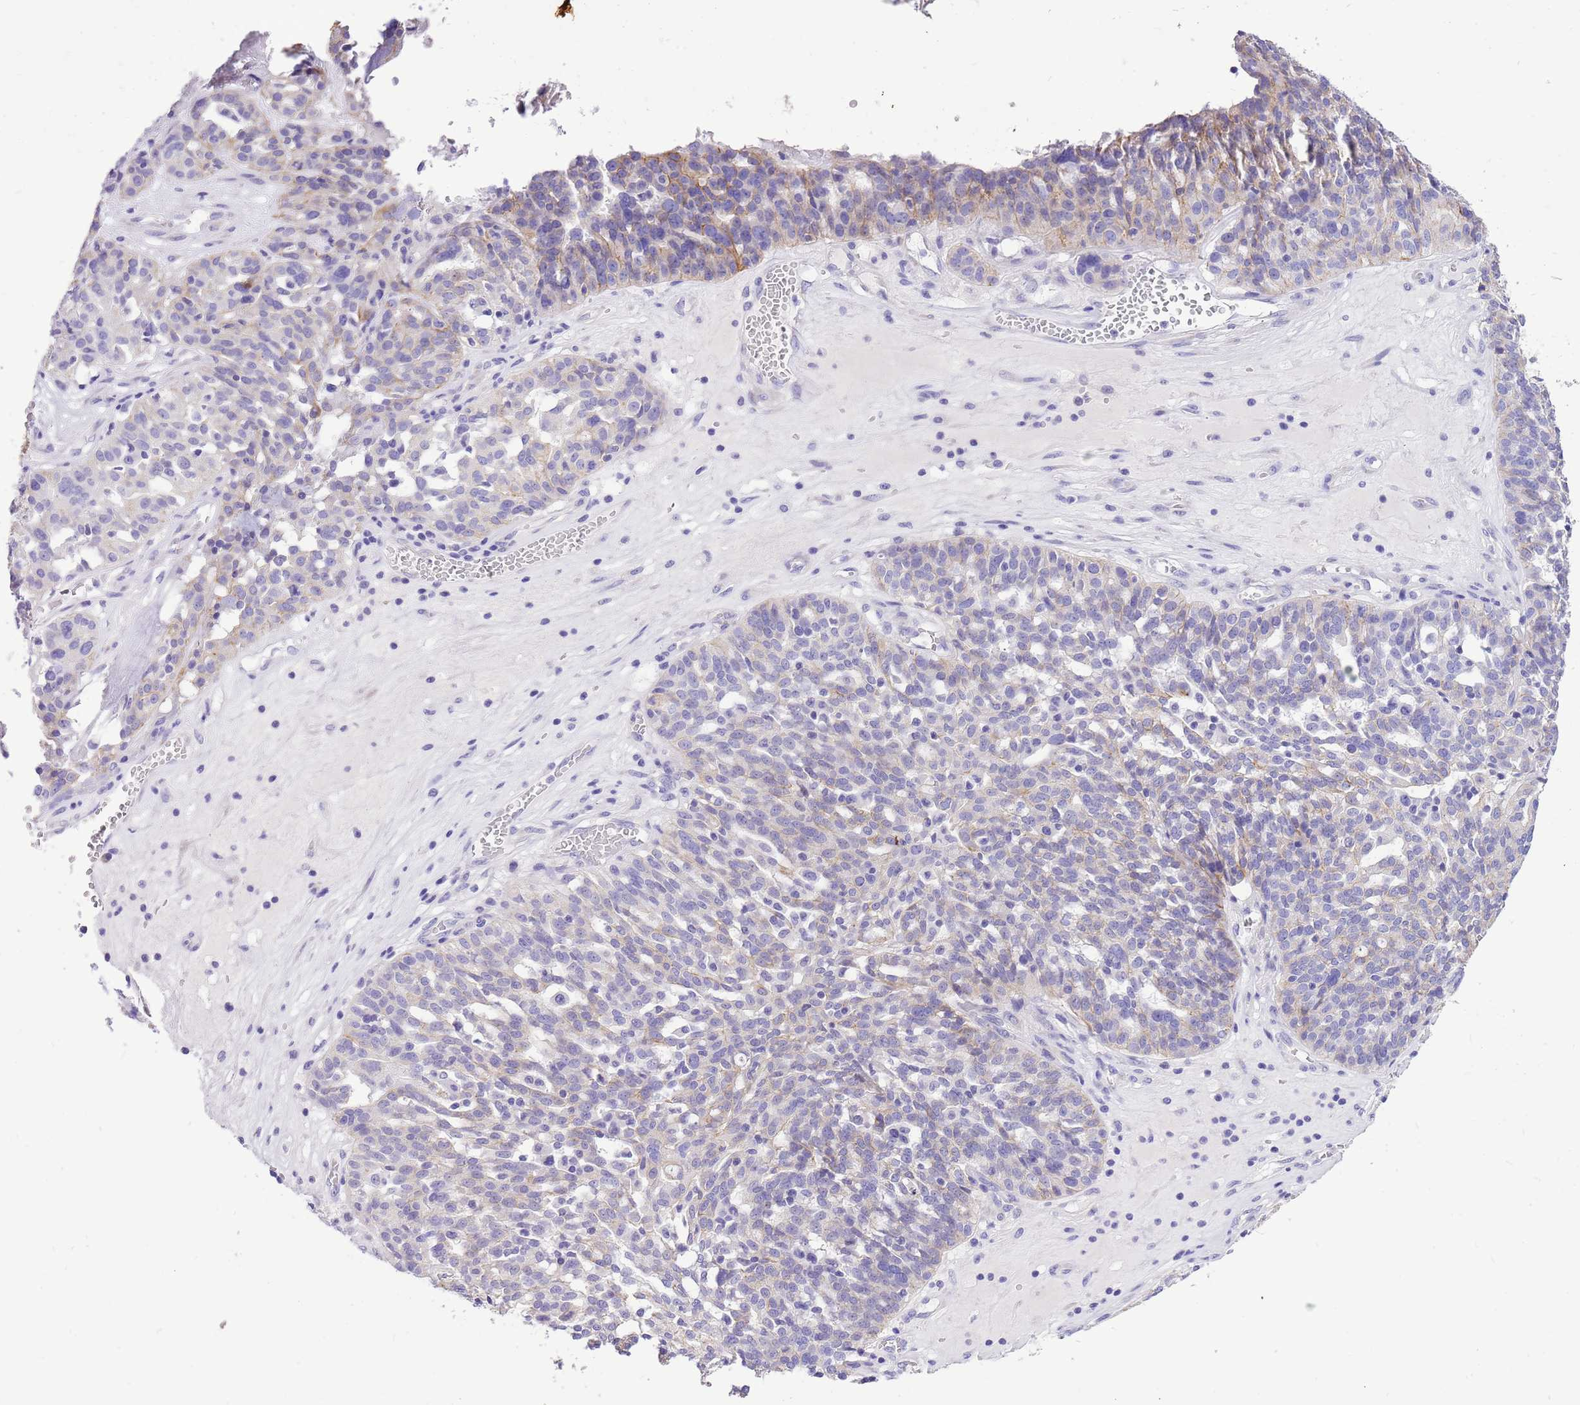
{"staining": {"intensity": "weak", "quantity": "25%-75%", "location": "cytoplasmic/membranous"}, "tissue": "ovarian cancer", "cell_type": "Tumor cells", "image_type": "cancer", "snomed": [{"axis": "morphology", "description": "Cystadenocarcinoma, serous, NOS"}, {"axis": "topography", "description": "Ovary"}], "caption": "A brown stain highlights weak cytoplasmic/membranous expression of a protein in human ovarian serous cystadenocarcinoma tumor cells. The staining was performed using DAB (3,3'-diaminobenzidine) to visualize the protein expression in brown, while the nuclei were stained in blue with hematoxylin (Magnification: 20x).", "gene": "R3HDM4", "patient": {"sex": "female", "age": 59}}